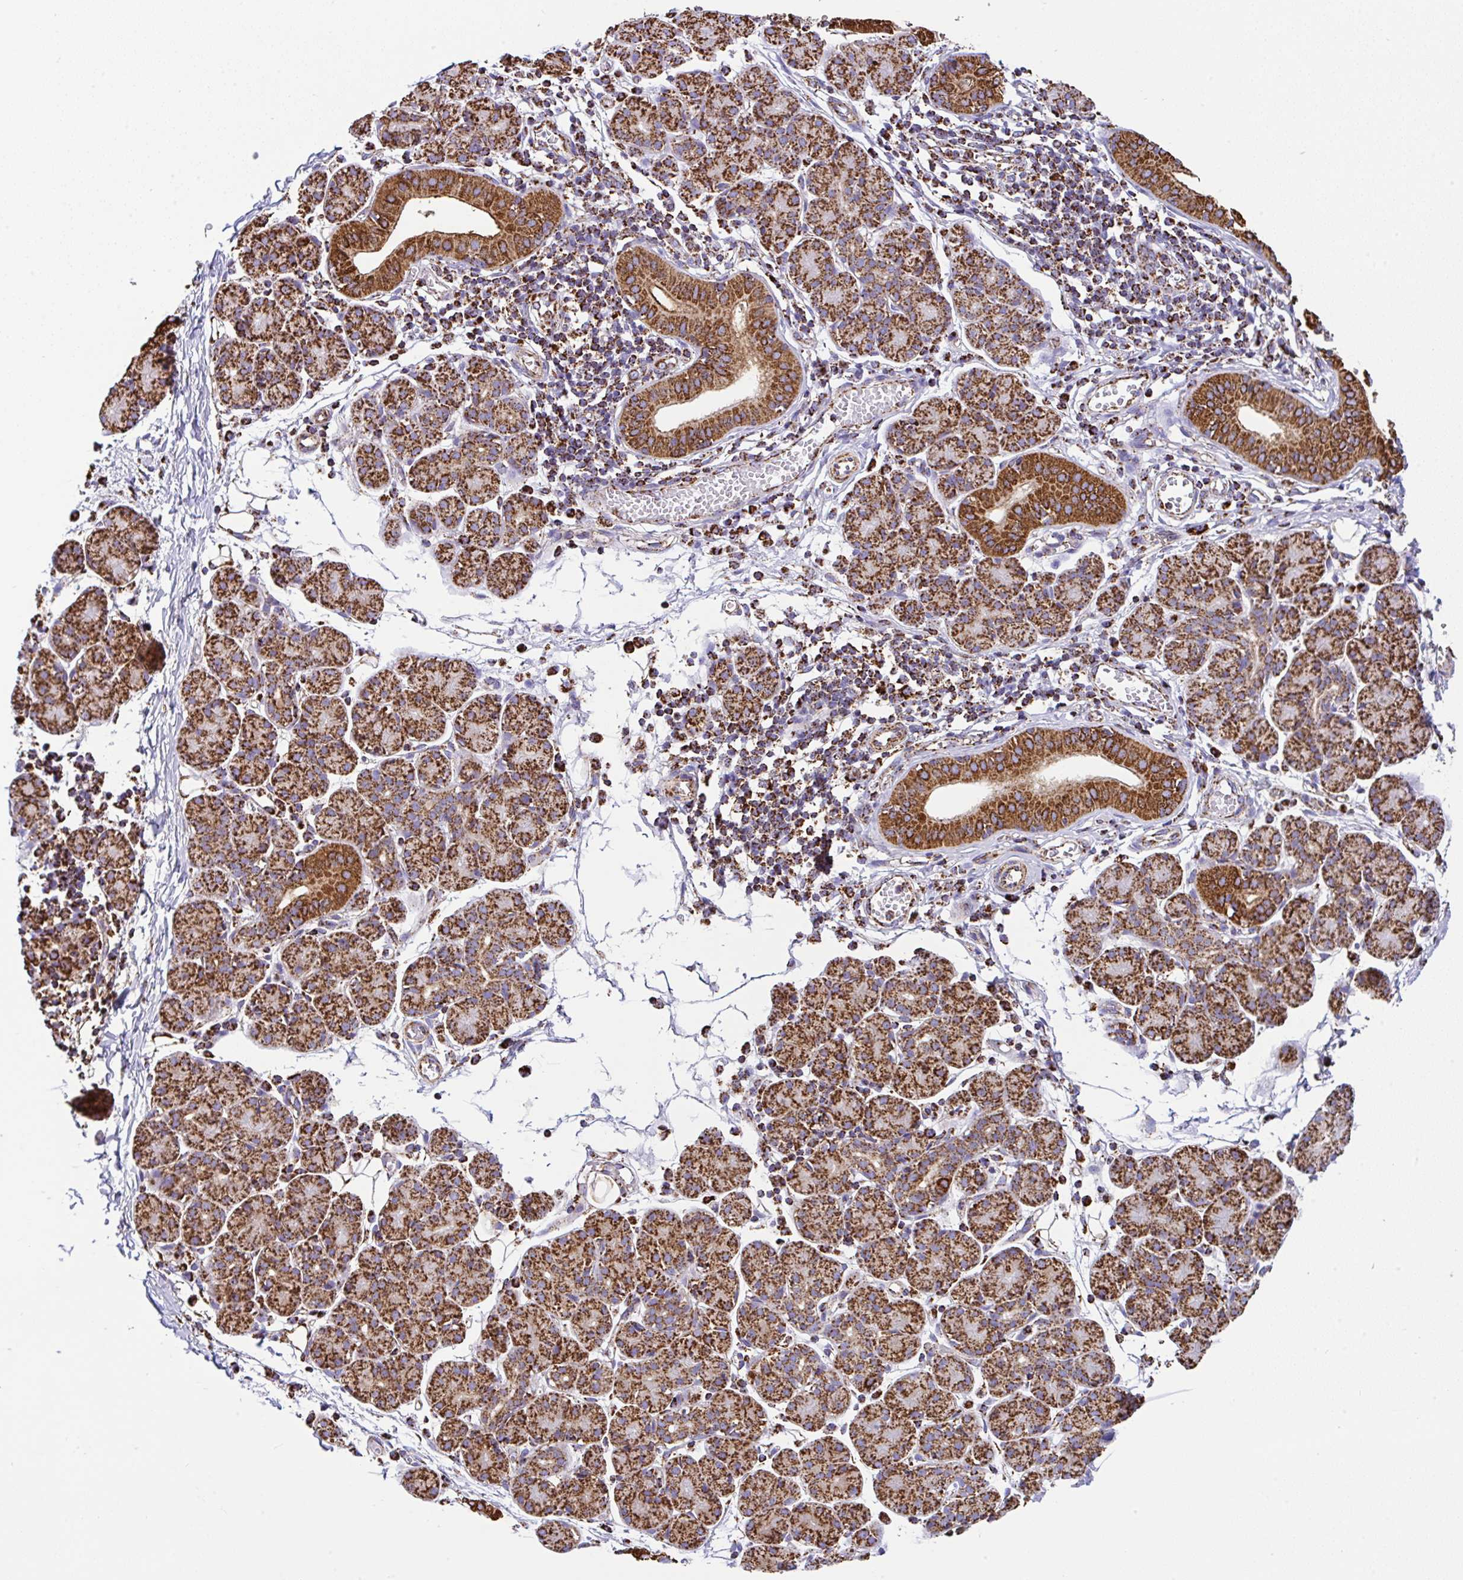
{"staining": {"intensity": "strong", "quantity": ">75%", "location": "cytoplasmic/membranous"}, "tissue": "salivary gland", "cell_type": "Glandular cells", "image_type": "normal", "snomed": [{"axis": "morphology", "description": "Normal tissue, NOS"}, {"axis": "morphology", "description": "Inflammation, NOS"}, {"axis": "topography", "description": "Lymph node"}, {"axis": "topography", "description": "Salivary gland"}], "caption": "Brown immunohistochemical staining in unremarkable salivary gland demonstrates strong cytoplasmic/membranous staining in about >75% of glandular cells. (DAB IHC with brightfield microscopy, high magnification).", "gene": "ANKRD33B", "patient": {"sex": "male", "age": 3}}